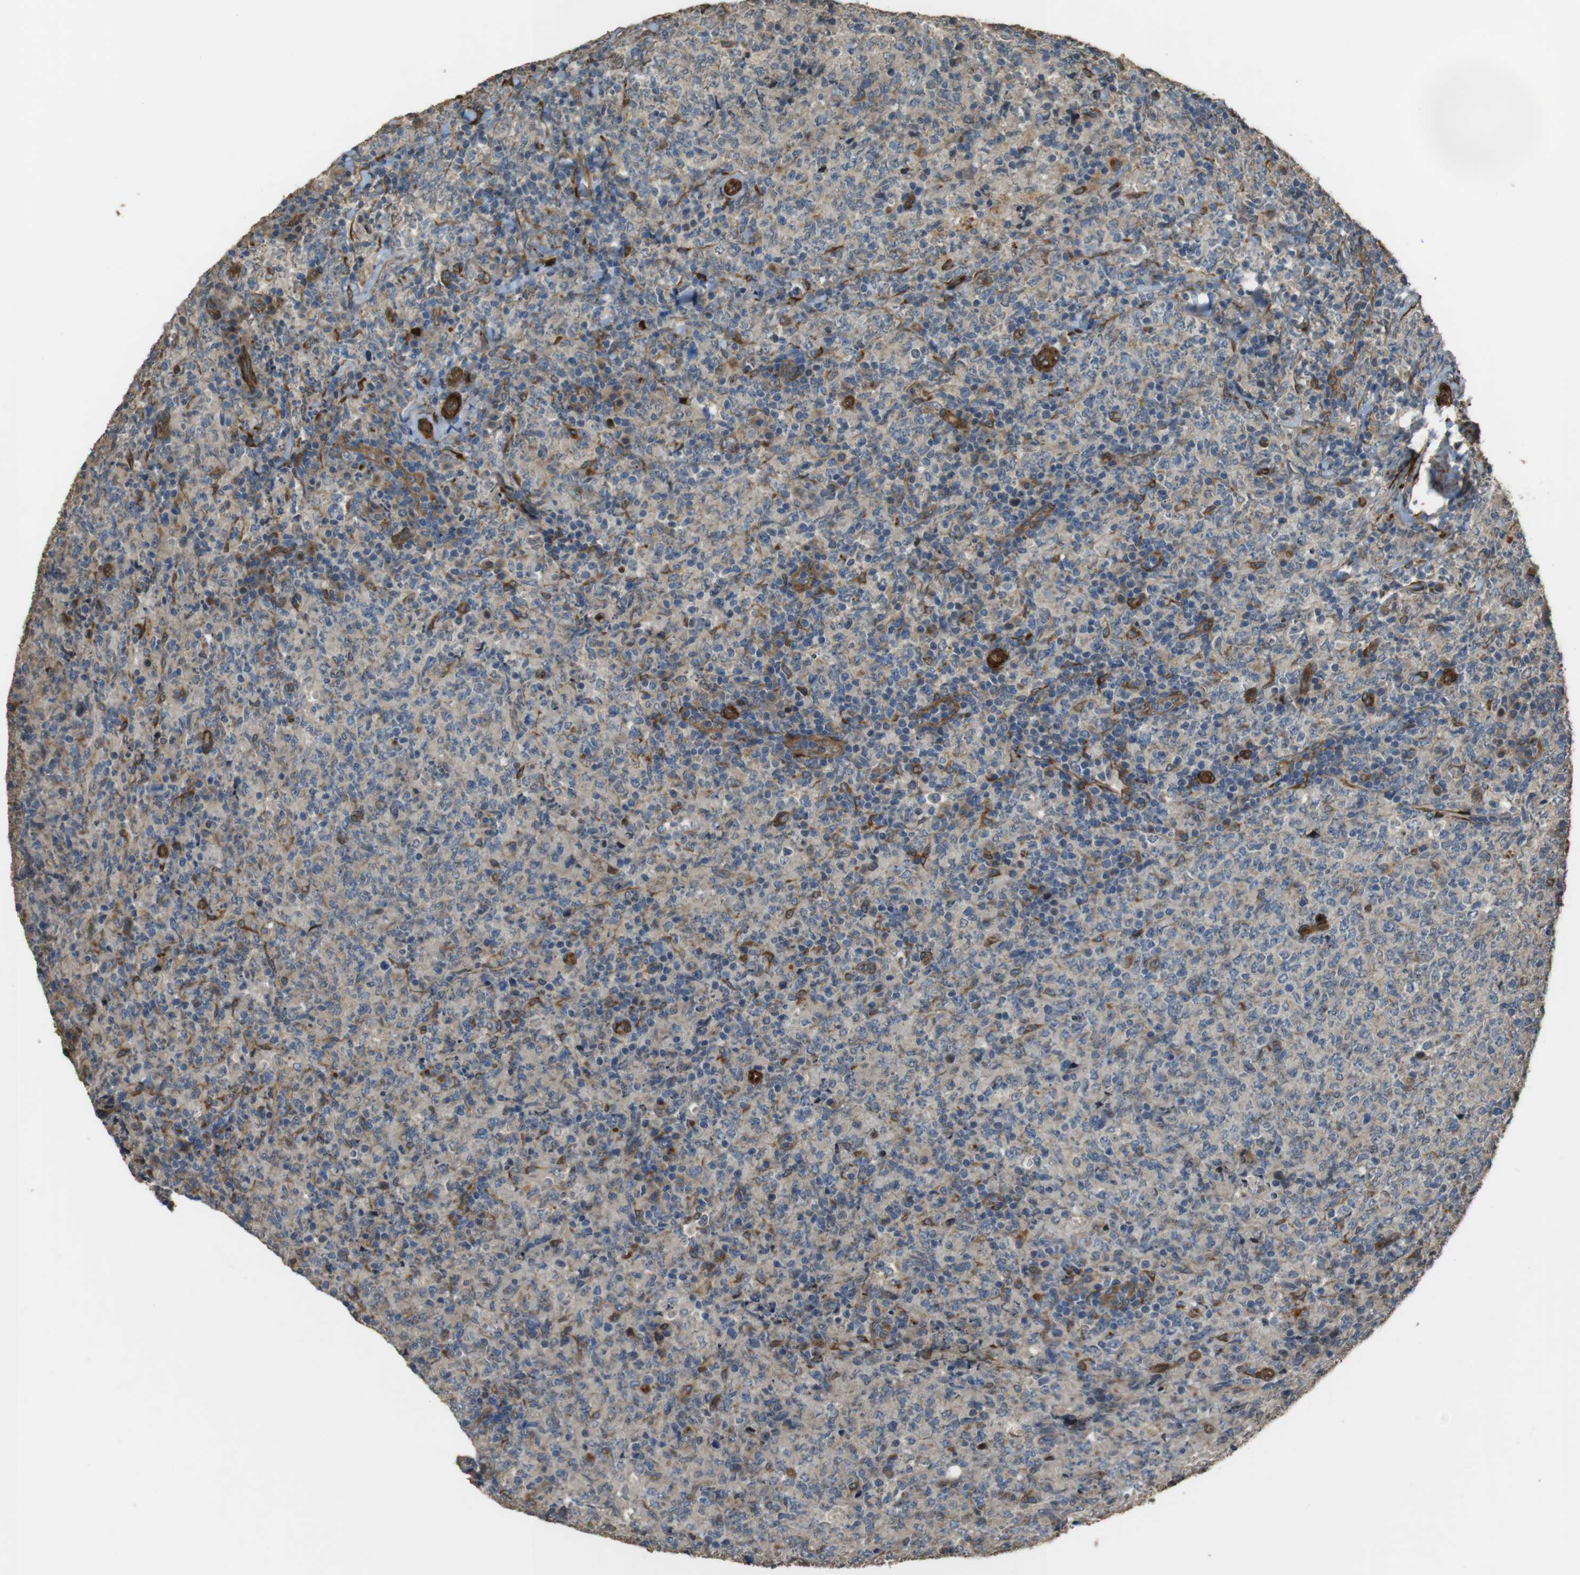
{"staining": {"intensity": "moderate", "quantity": "<25%", "location": "cytoplasmic/membranous"}, "tissue": "lymphoma", "cell_type": "Tumor cells", "image_type": "cancer", "snomed": [{"axis": "morphology", "description": "Malignant lymphoma, non-Hodgkin's type, High grade"}, {"axis": "topography", "description": "Tonsil"}], "caption": "This is an image of immunohistochemistry (IHC) staining of high-grade malignant lymphoma, non-Hodgkin's type, which shows moderate expression in the cytoplasmic/membranous of tumor cells.", "gene": "MSRB3", "patient": {"sex": "female", "age": 36}}